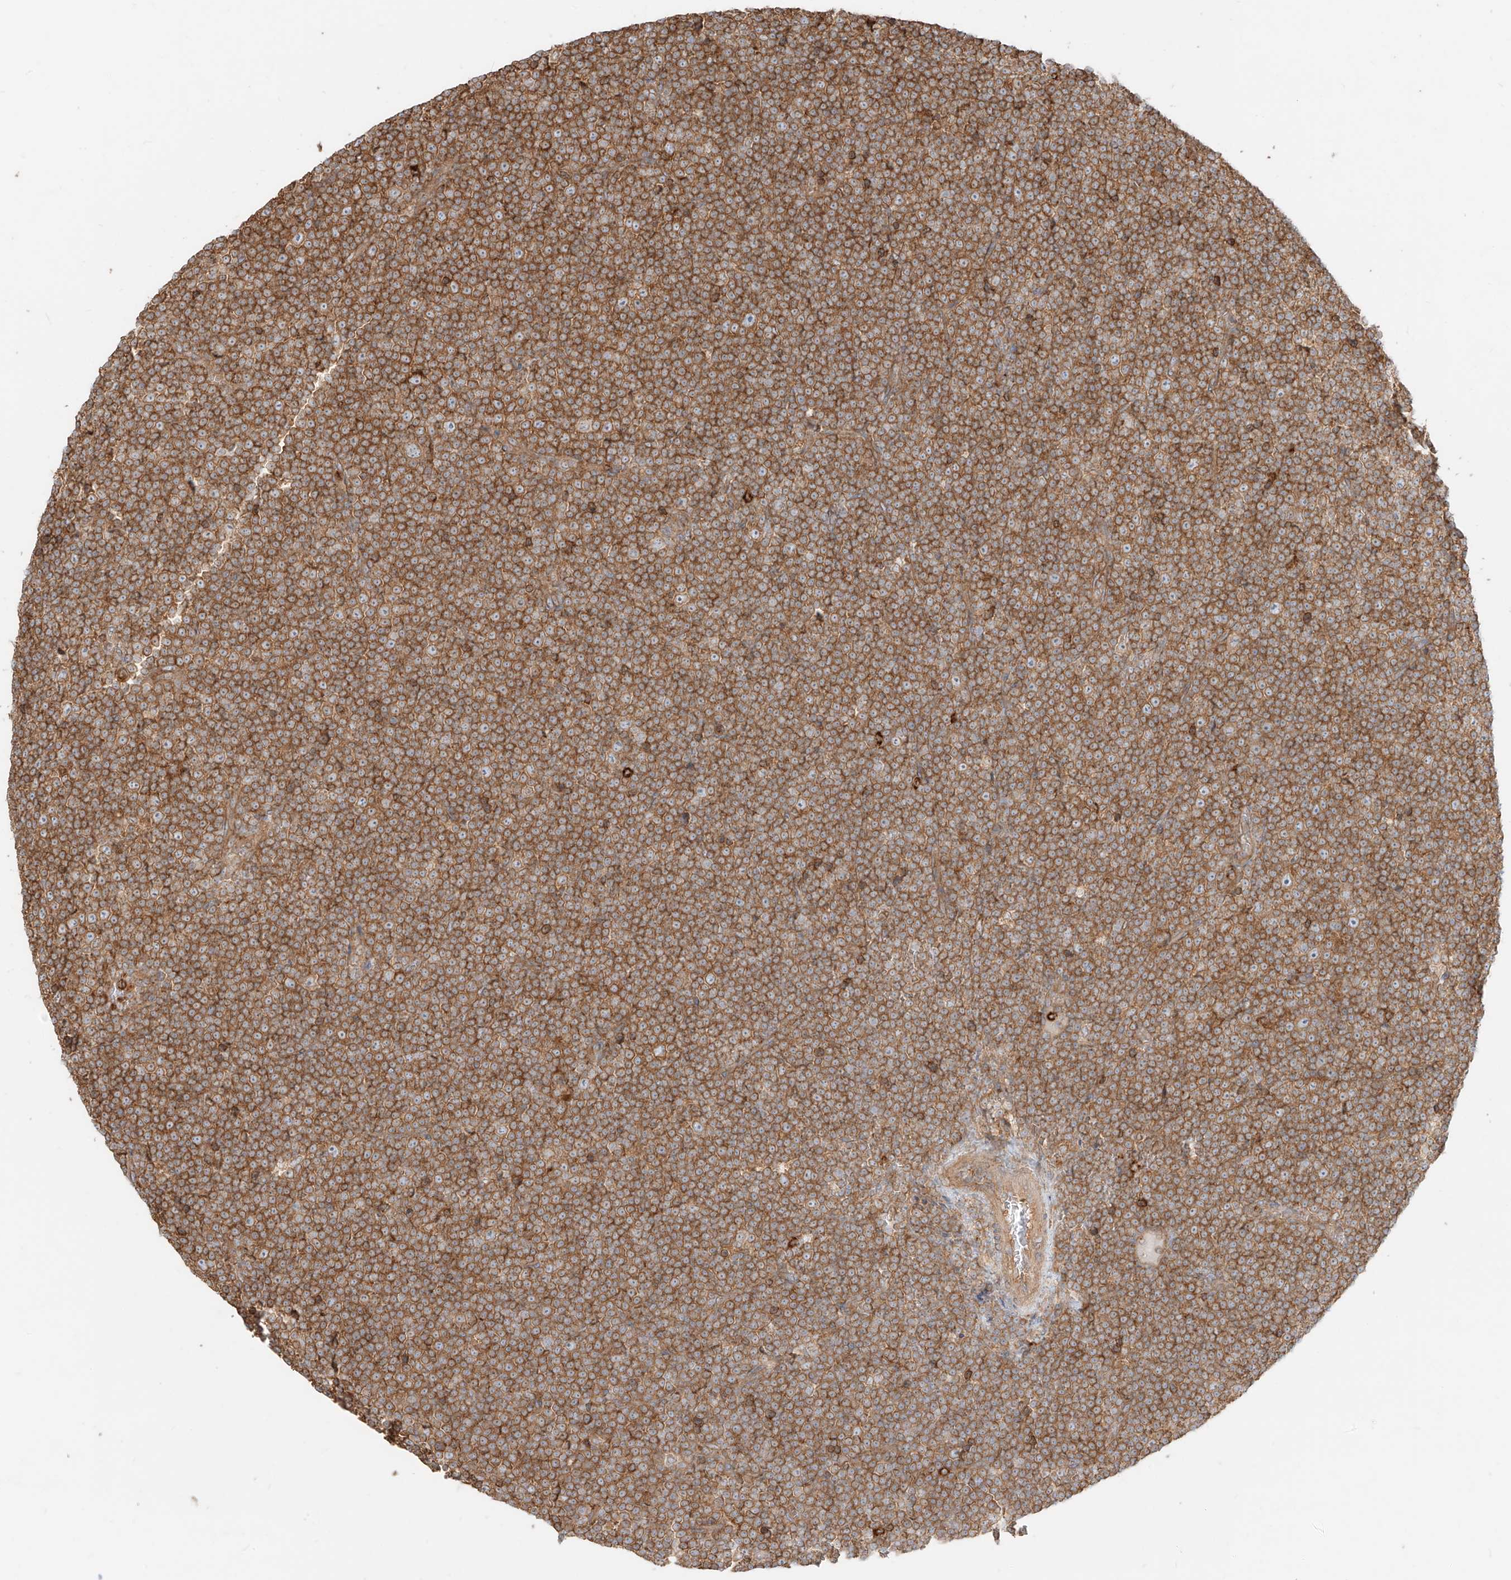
{"staining": {"intensity": "moderate", "quantity": ">75%", "location": "cytoplasmic/membranous"}, "tissue": "lymphoma", "cell_type": "Tumor cells", "image_type": "cancer", "snomed": [{"axis": "morphology", "description": "Malignant lymphoma, non-Hodgkin's type, Low grade"}, {"axis": "topography", "description": "Lymph node"}], "caption": "There is medium levels of moderate cytoplasmic/membranous expression in tumor cells of malignant lymphoma, non-Hodgkin's type (low-grade), as demonstrated by immunohistochemical staining (brown color).", "gene": "CCDC115", "patient": {"sex": "female", "age": 67}}